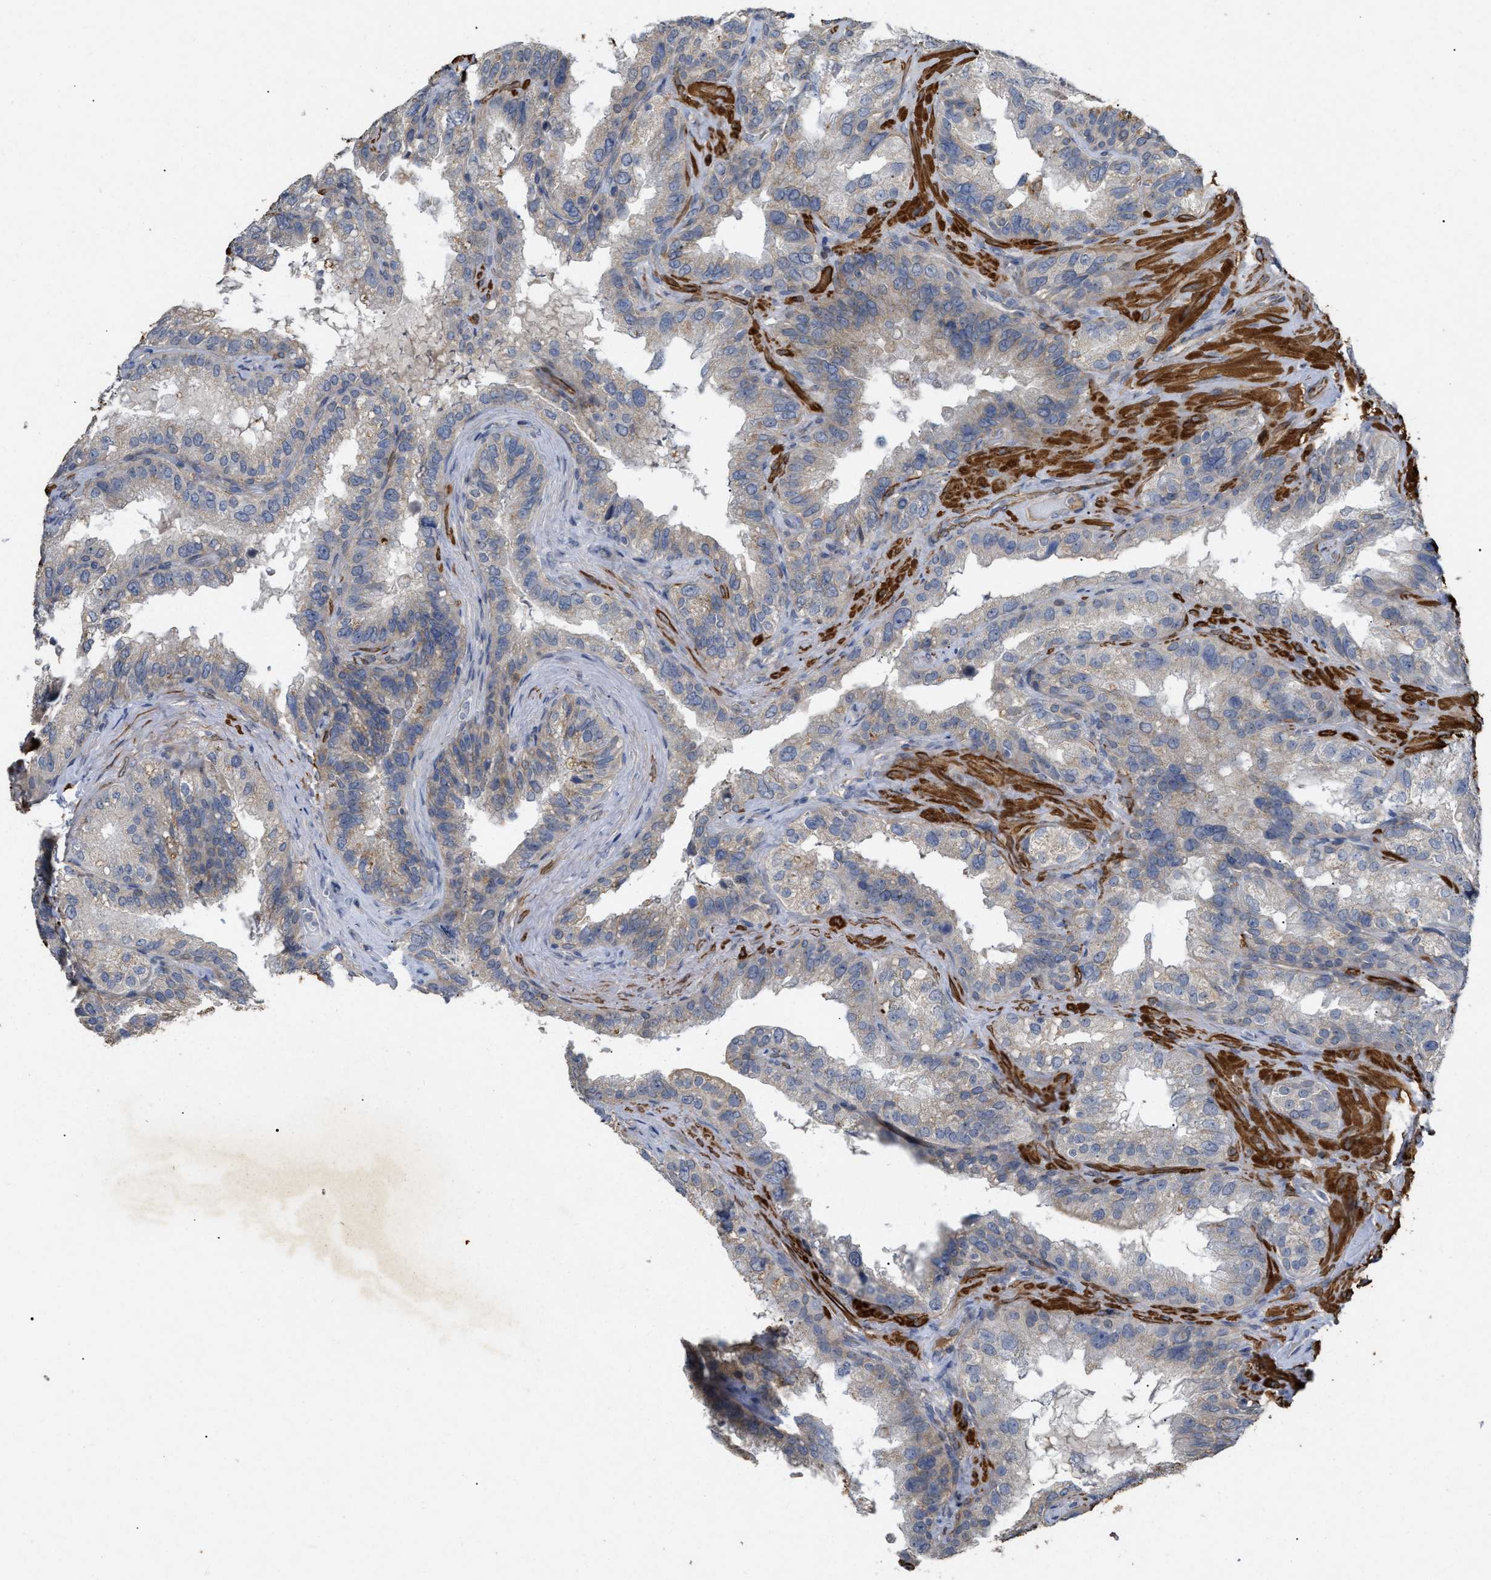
{"staining": {"intensity": "weak", "quantity": "<25%", "location": "cytoplasmic/membranous"}, "tissue": "seminal vesicle", "cell_type": "Glandular cells", "image_type": "normal", "snomed": [{"axis": "morphology", "description": "Normal tissue, NOS"}, {"axis": "topography", "description": "Seminal veicle"}], "caption": "An image of human seminal vesicle is negative for staining in glandular cells.", "gene": "ST6GALNAC6", "patient": {"sex": "male", "age": 68}}